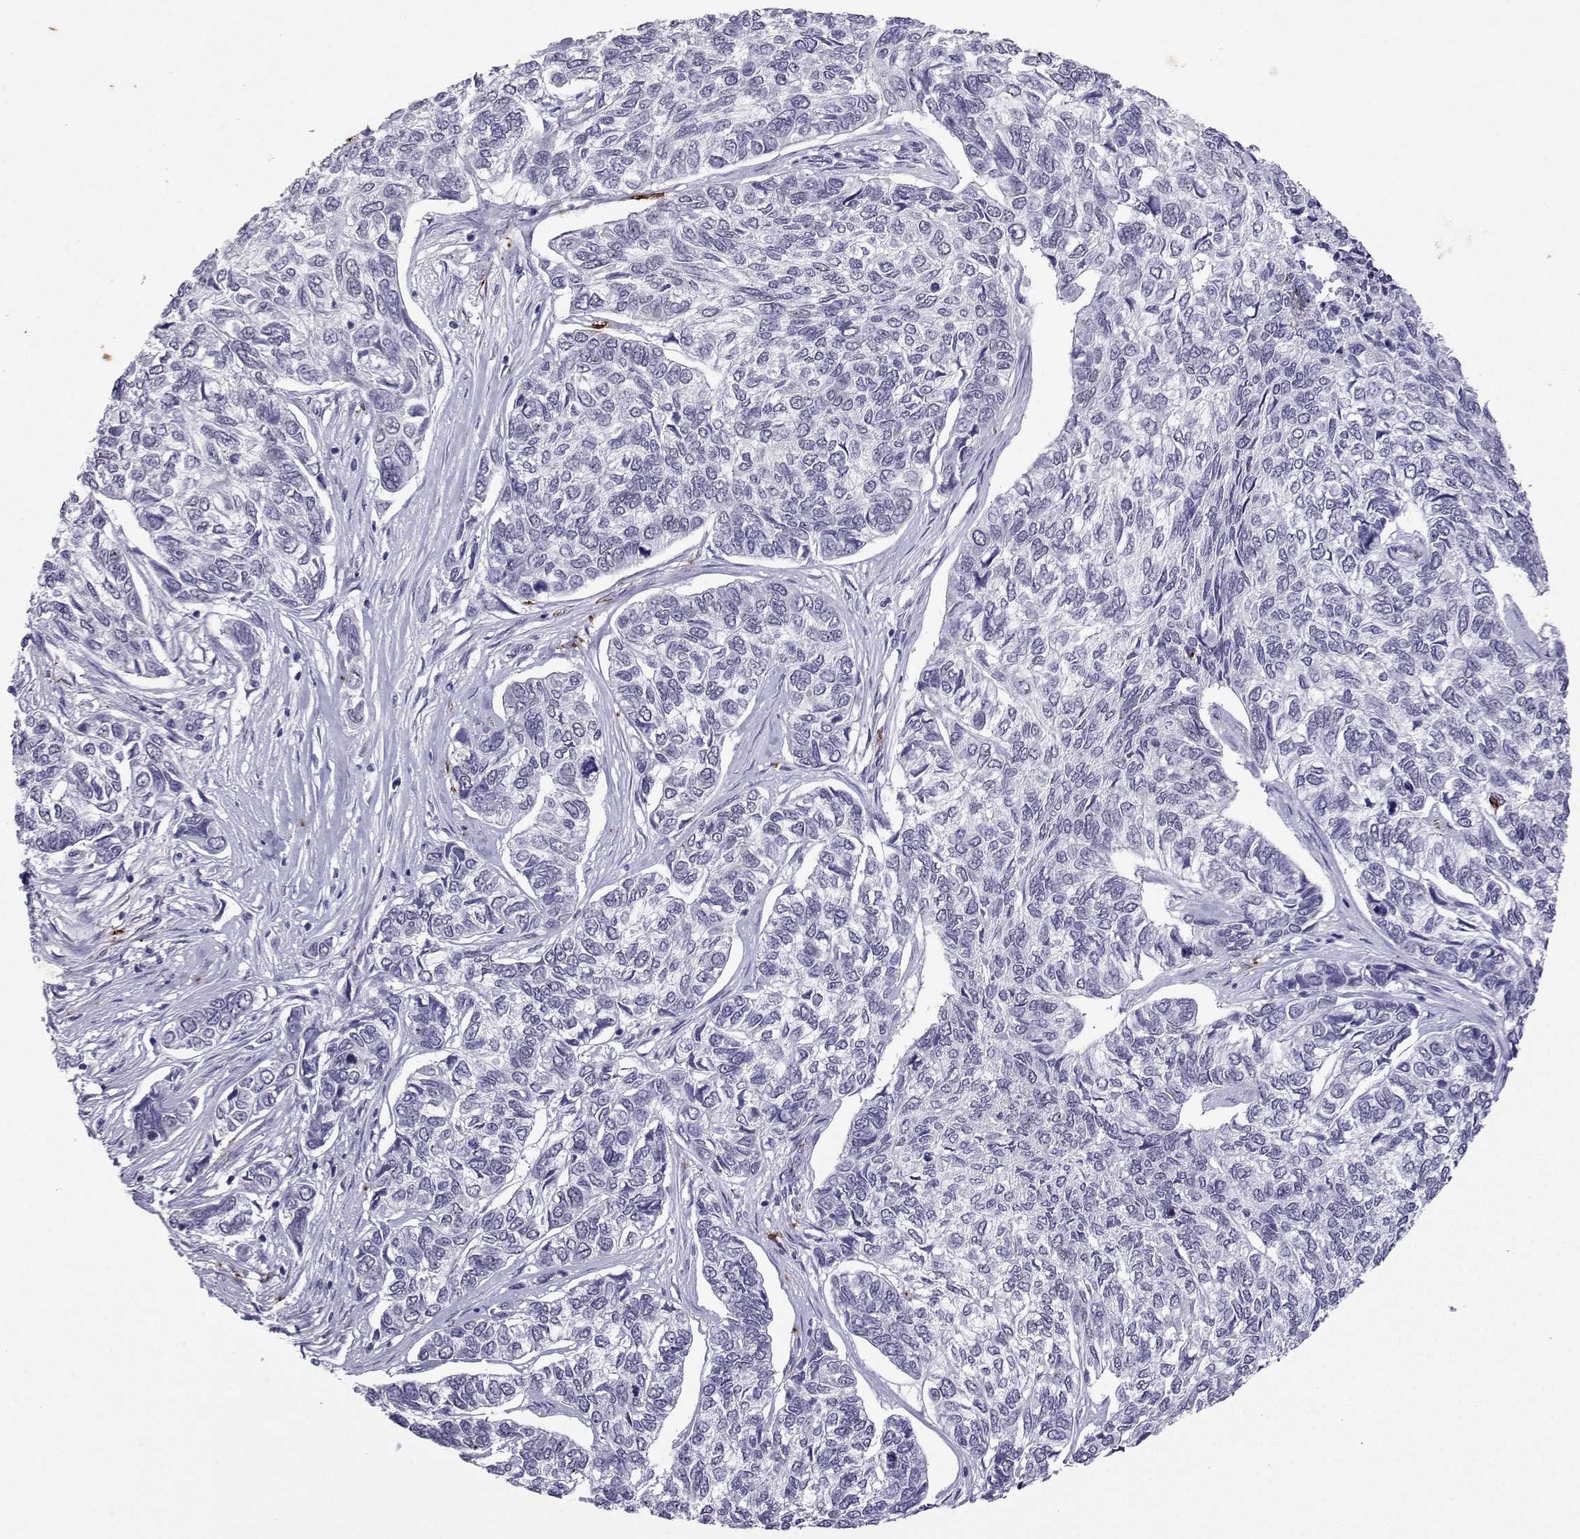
{"staining": {"intensity": "negative", "quantity": "none", "location": "none"}, "tissue": "skin cancer", "cell_type": "Tumor cells", "image_type": "cancer", "snomed": [{"axis": "morphology", "description": "Basal cell carcinoma"}, {"axis": "topography", "description": "Skin"}], "caption": "Immunohistochemical staining of human basal cell carcinoma (skin) exhibits no significant expression in tumor cells.", "gene": "LORICRIN", "patient": {"sex": "female", "age": 65}}